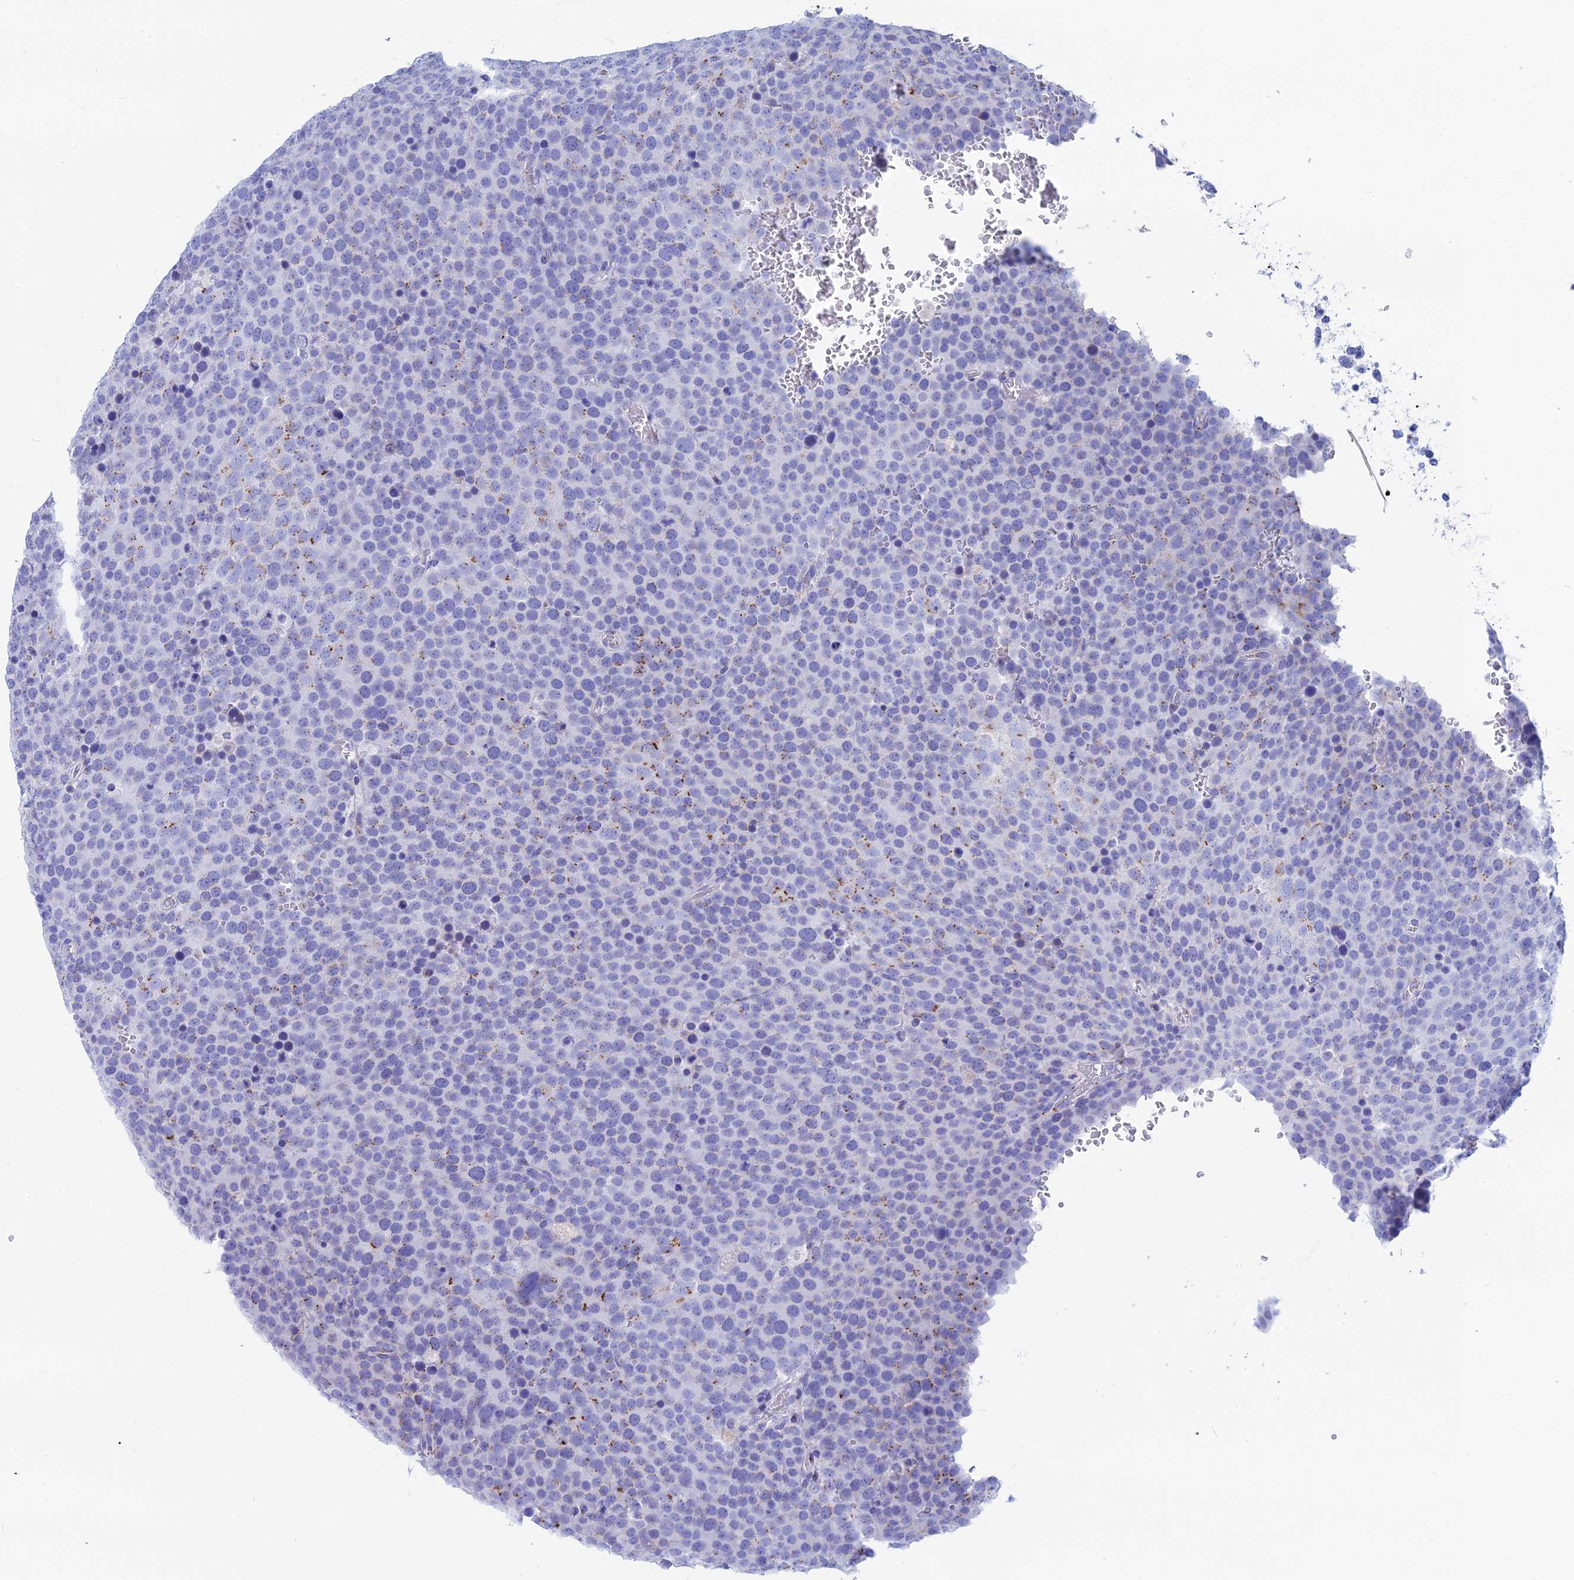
{"staining": {"intensity": "moderate", "quantity": "<25%", "location": "cytoplasmic/membranous"}, "tissue": "testis cancer", "cell_type": "Tumor cells", "image_type": "cancer", "snomed": [{"axis": "morphology", "description": "Seminoma, NOS"}, {"axis": "topography", "description": "Testis"}], "caption": "Testis cancer stained with a protein marker exhibits moderate staining in tumor cells.", "gene": "ERICH4", "patient": {"sex": "male", "age": 71}}